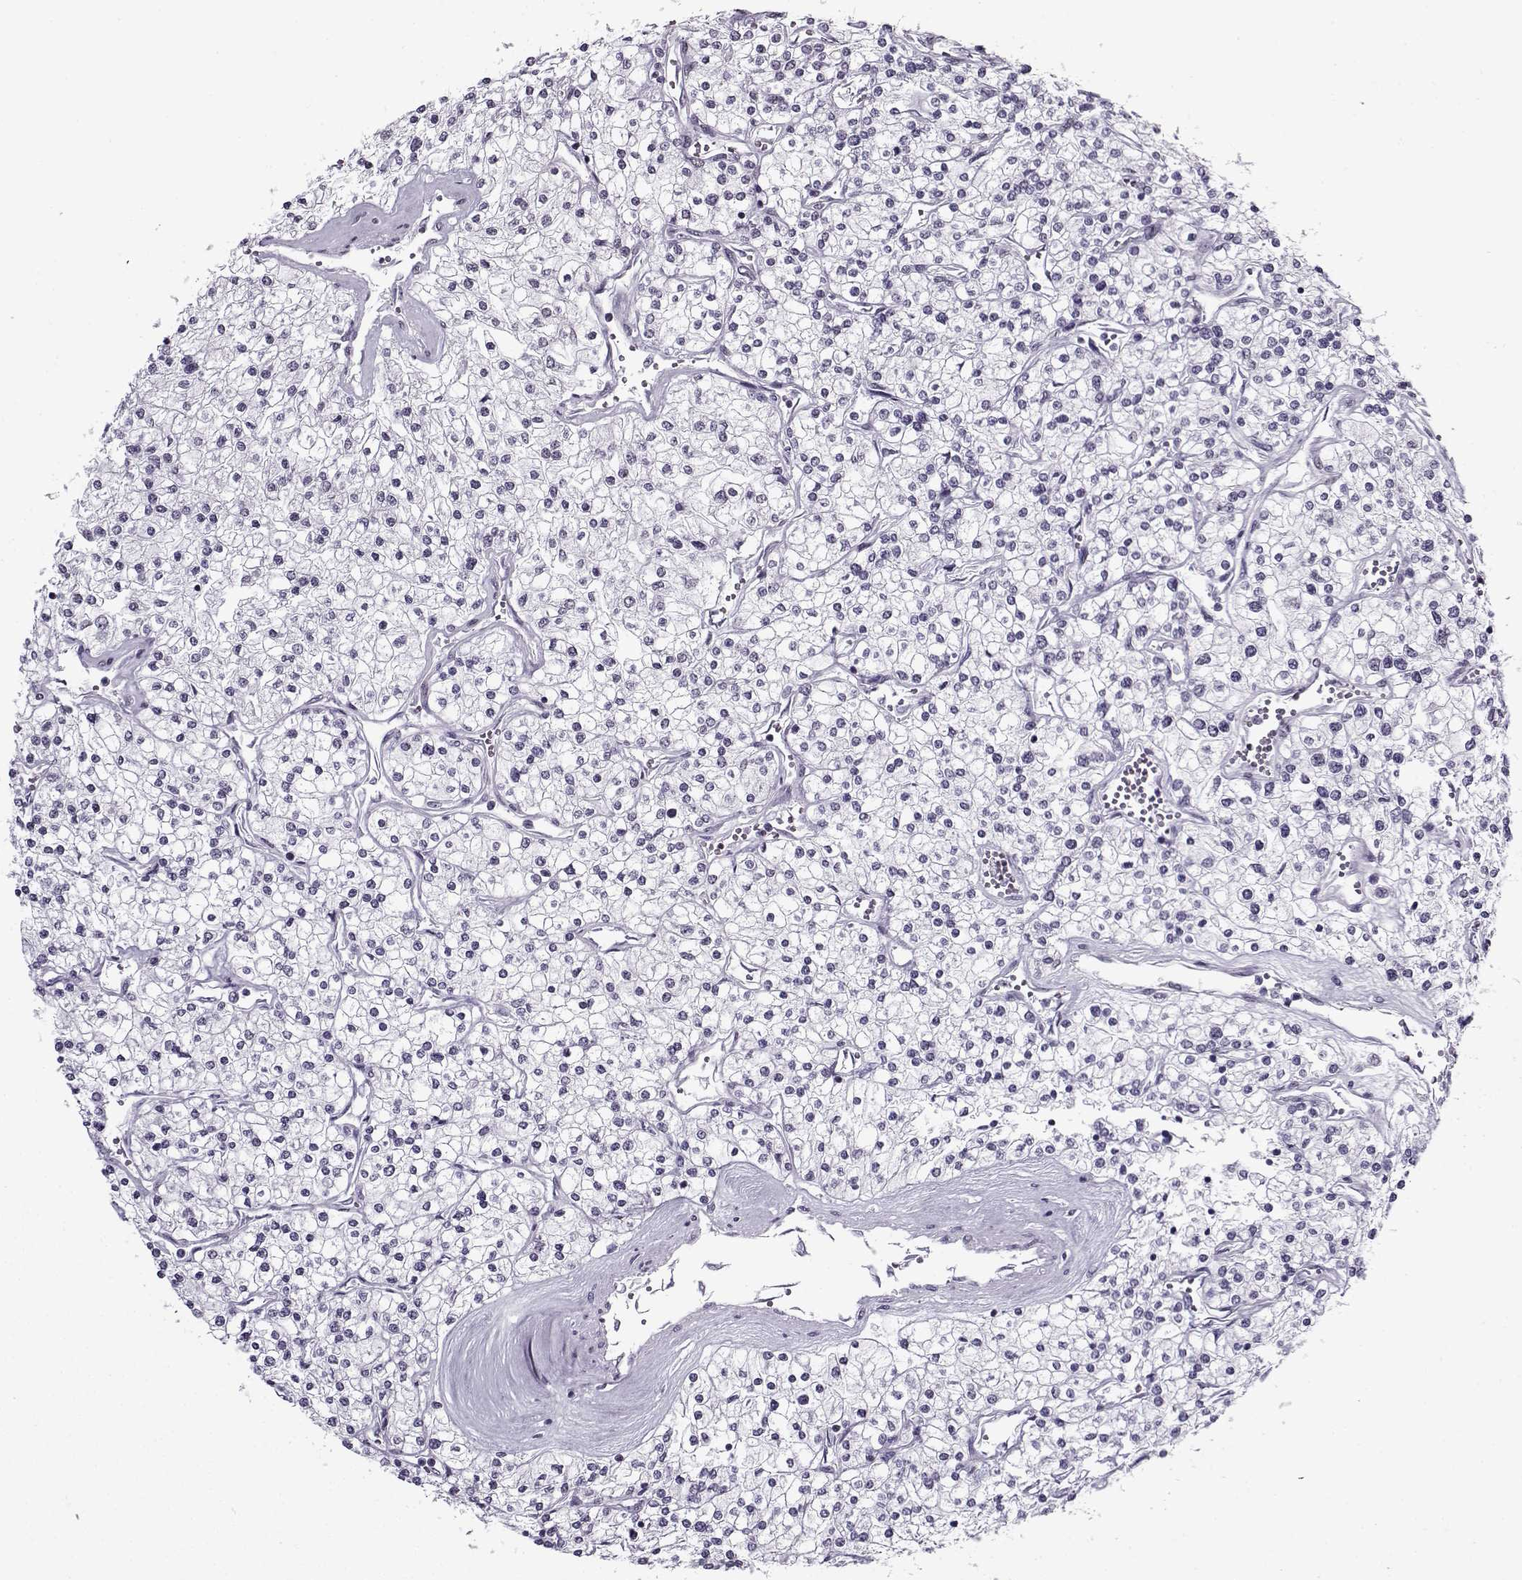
{"staining": {"intensity": "negative", "quantity": "none", "location": "none"}, "tissue": "renal cancer", "cell_type": "Tumor cells", "image_type": "cancer", "snomed": [{"axis": "morphology", "description": "Adenocarcinoma, NOS"}, {"axis": "topography", "description": "Kidney"}], "caption": "Tumor cells are negative for protein expression in human renal cancer (adenocarcinoma).", "gene": "PRMT8", "patient": {"sex": "male", "age": 80}}